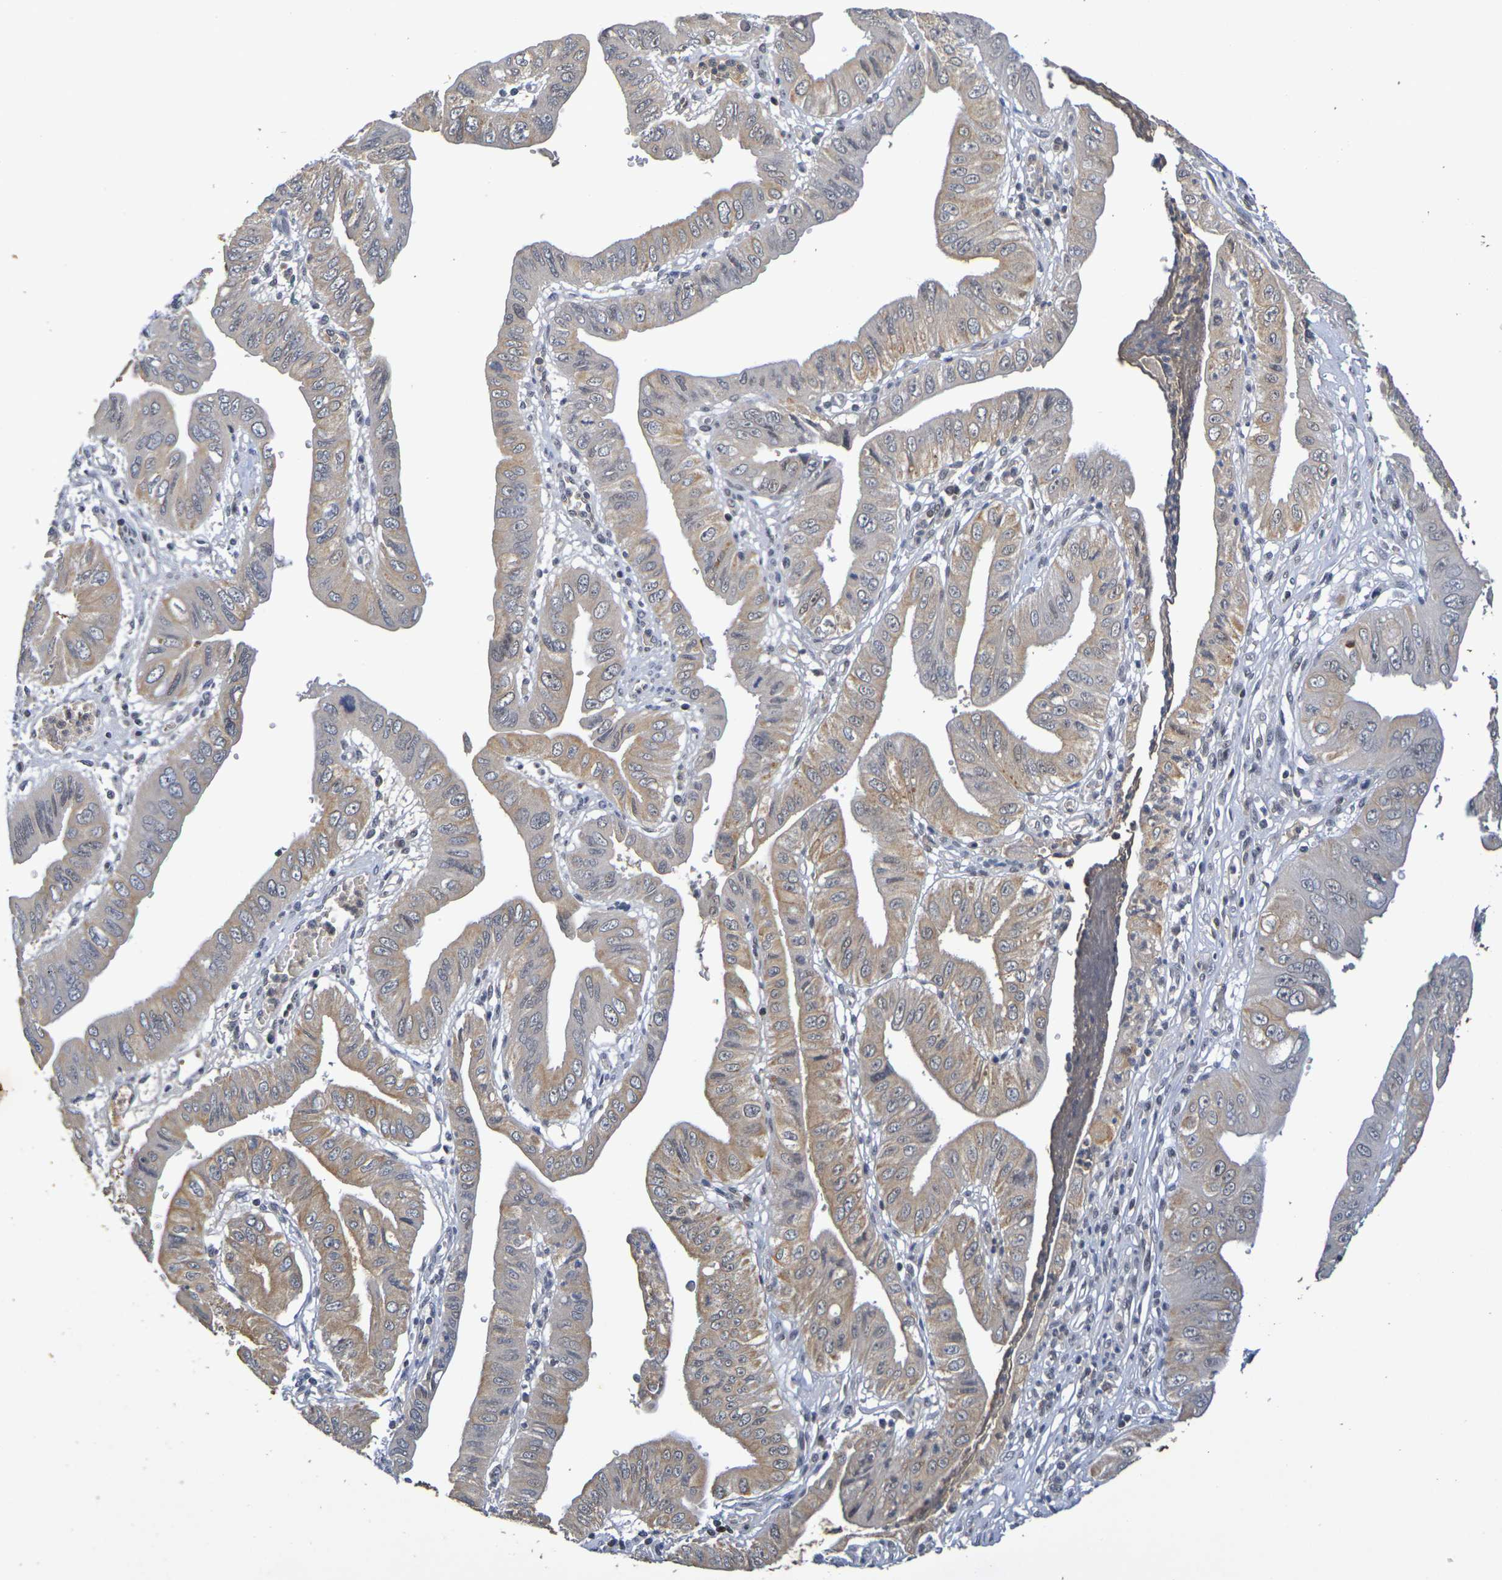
{"staining": {"intensity": "moderate", "quantity": ">75%", "location": "cytoplasmic/membranous"}, "tissue": "pancreatic cancer", "cell_type": "Tumor cells", "image_type": "cancer", "snomed": [{"axis": "morphology", "description": "Normal tissue, NOS"}, {"axis": "topography", "description": "Lymph node"}], "caption": "Immunohistochemical staining of pancreatic cancer shows medium levels of moderate cytoplasmic/membranous protein positivity in approximately >75% of tumor cells.", "gene": "TERF2", "patient": {"sex": "male", "age": 50}}